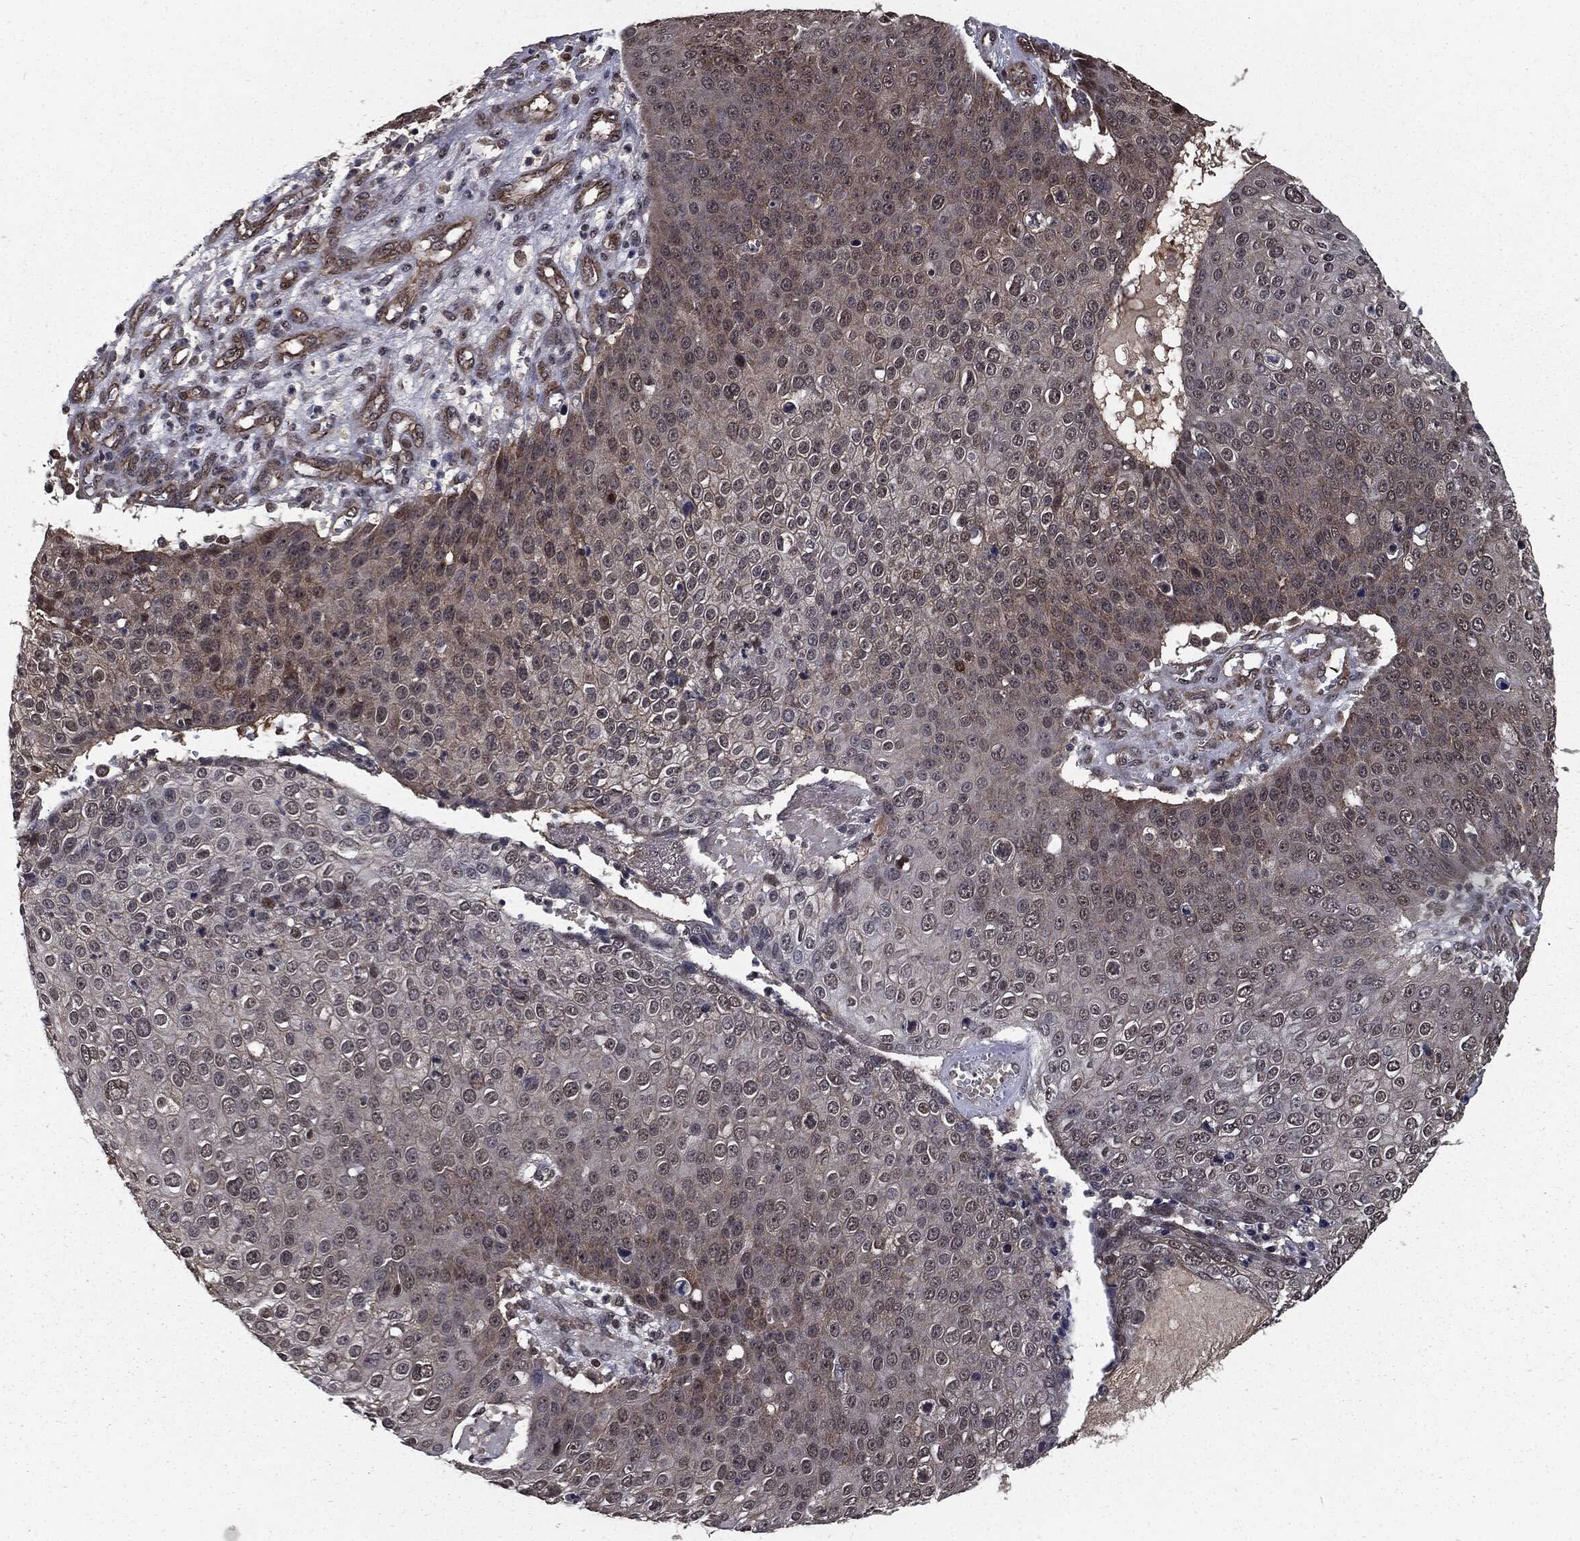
{"staining": {"intensity": "negative", "quantity": "none", "location": "none"}, "tissue": "skin cancer", "cell_type": "Tumor cells", "image_type": "cancer", "snomed": [{"axis": "morphology", "description": "Squamous cell carcinoma, NOS"}, {"axis": "topography", "description": "Skin"}], "caption": "The immunohistochemistry (IHC) image has no significant positivity in tumor cells of skin cancer (squamous cell carcinoma) tissue. (DAB IHC, high magnification).", "gene": "PTPA", "patient": {"sex": "male", "age": 71}}